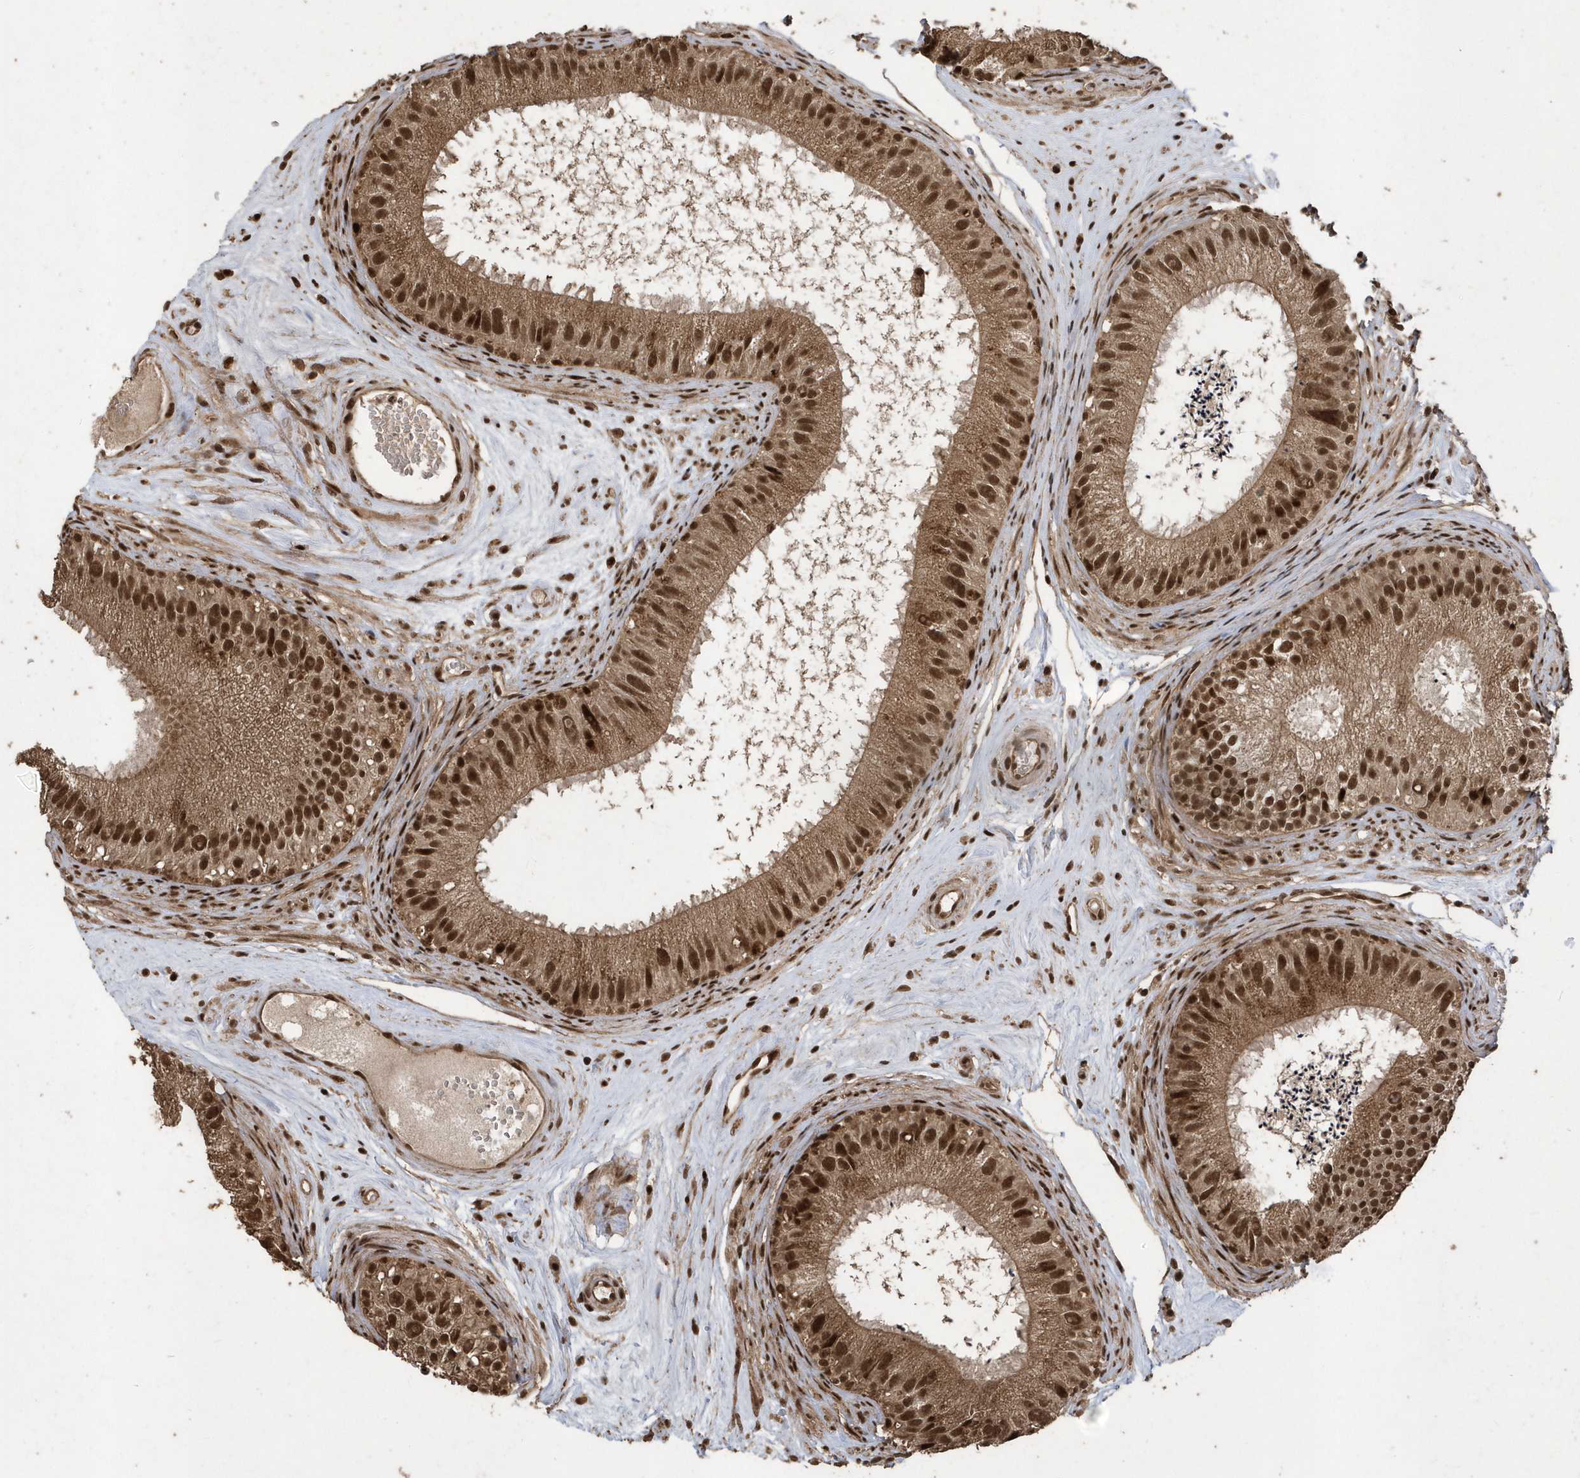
{"staining": {"intensity": "strong", "quantity": ">75%", "location": "cytoplasmic/membranous,nuclear"}, "tissue": "epididymis", "cell_type": "Glandular cells", "image_type": "normal", "snomed": [{"axis": "morphology", "description": "Normal tissue, NOS"}, {"axis": "topography", "description": "Epididymis"}], "caption": "Protein analysis of benign epididymis shows strong cytoplasmic/membranous,nuclear staining in approximately >75% of glandular cells.", "gene": "INTS12", "patient": {"sex": "male", "age": 77}}